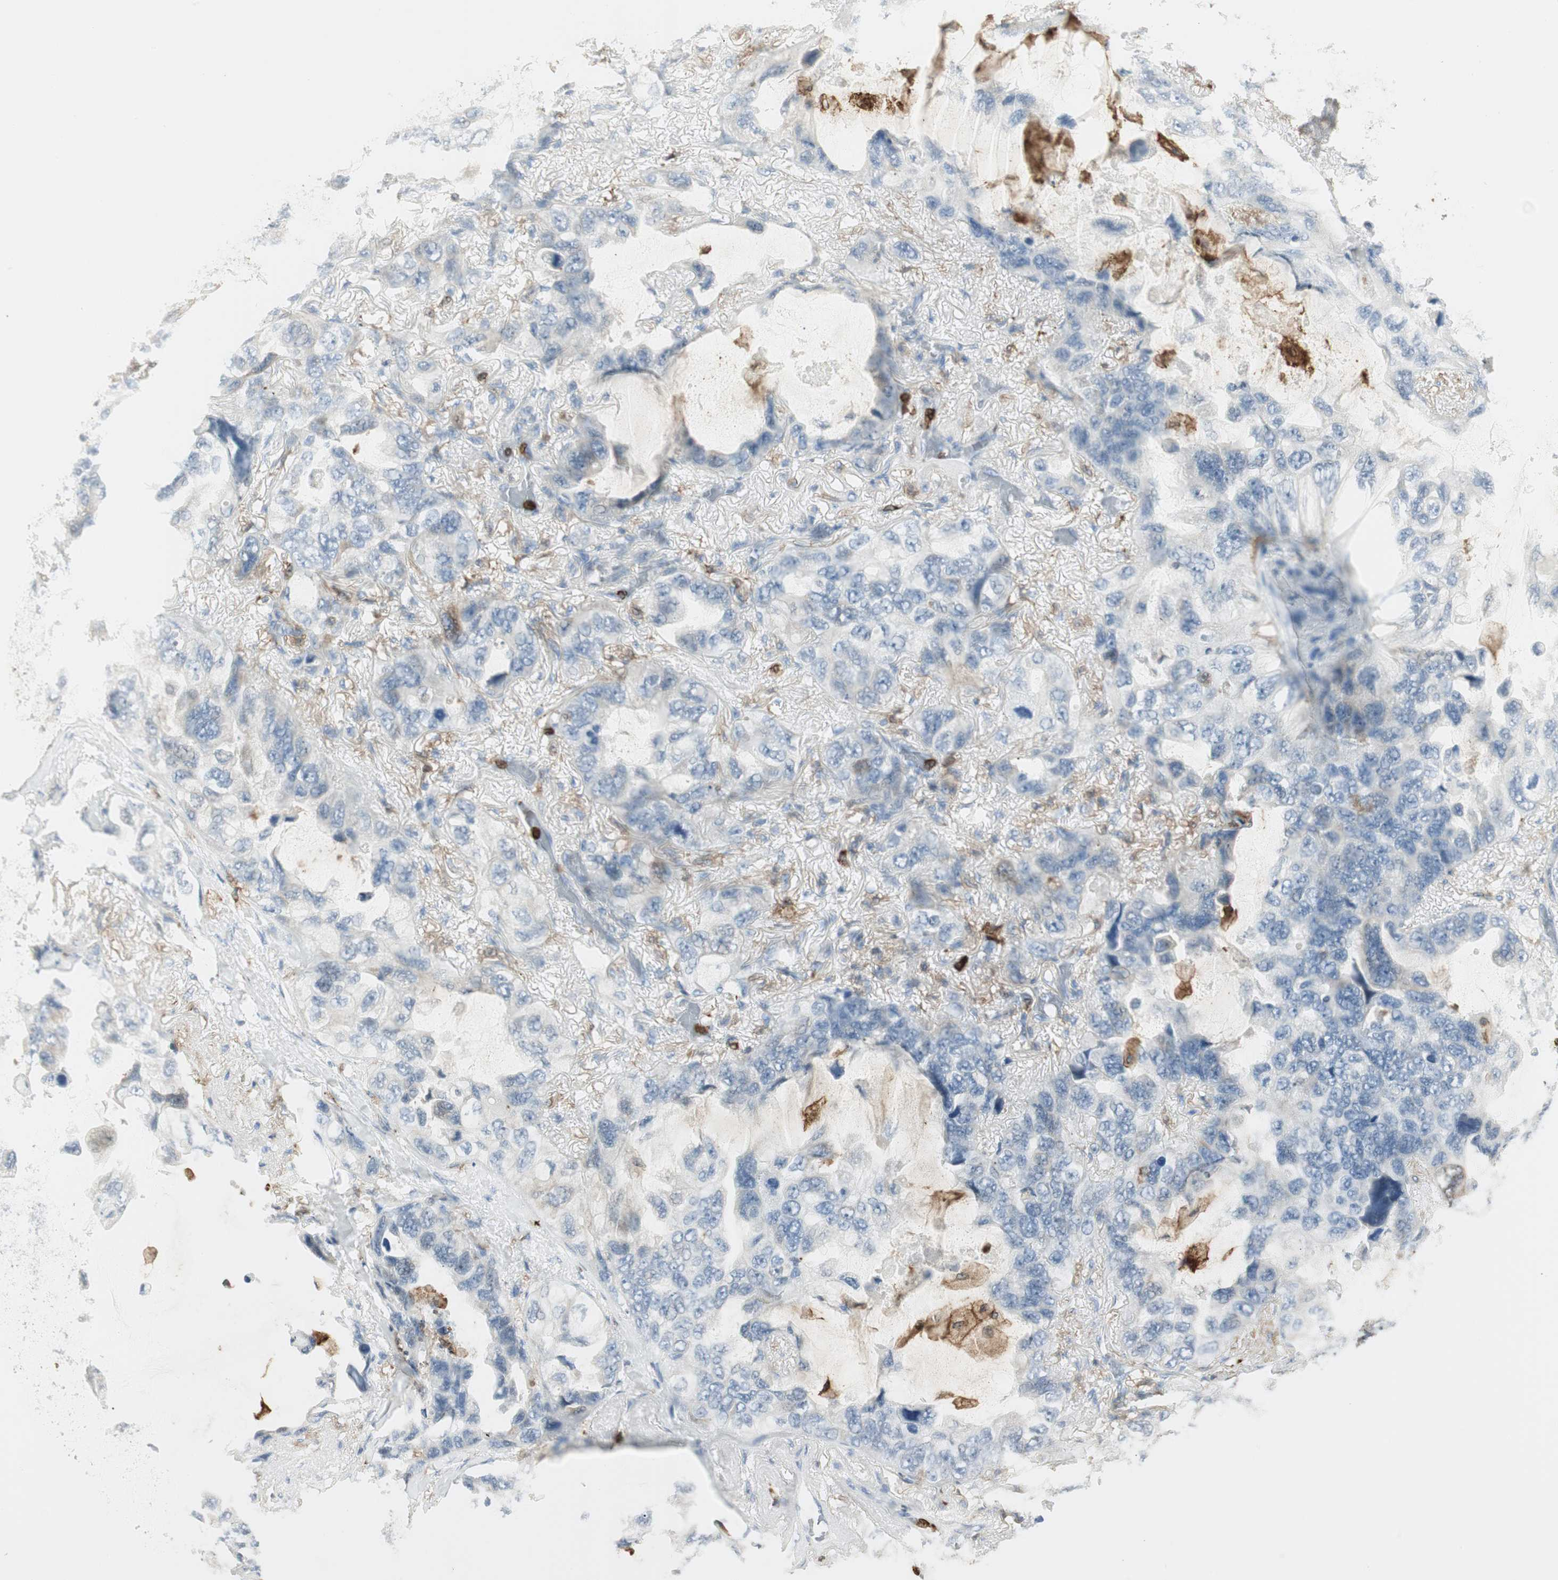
{"staining": {"intensity": "negative", "quantity": "none", "location": "none"}, "tissue": "lung cancer", "cell_type": "Tumor cells", "image_type": "cancer", "snomed": [{"axis": "morphology", "description": "Squamous cell carcinoma, NOS"}, {"axis": "topography", "description": "Lung"}], "caption": "Protein analysis of lung cancer shows no significant expression in tumor cells.", "gene": "ITGB2", "patient": {"sex": "female", "age": 73}}